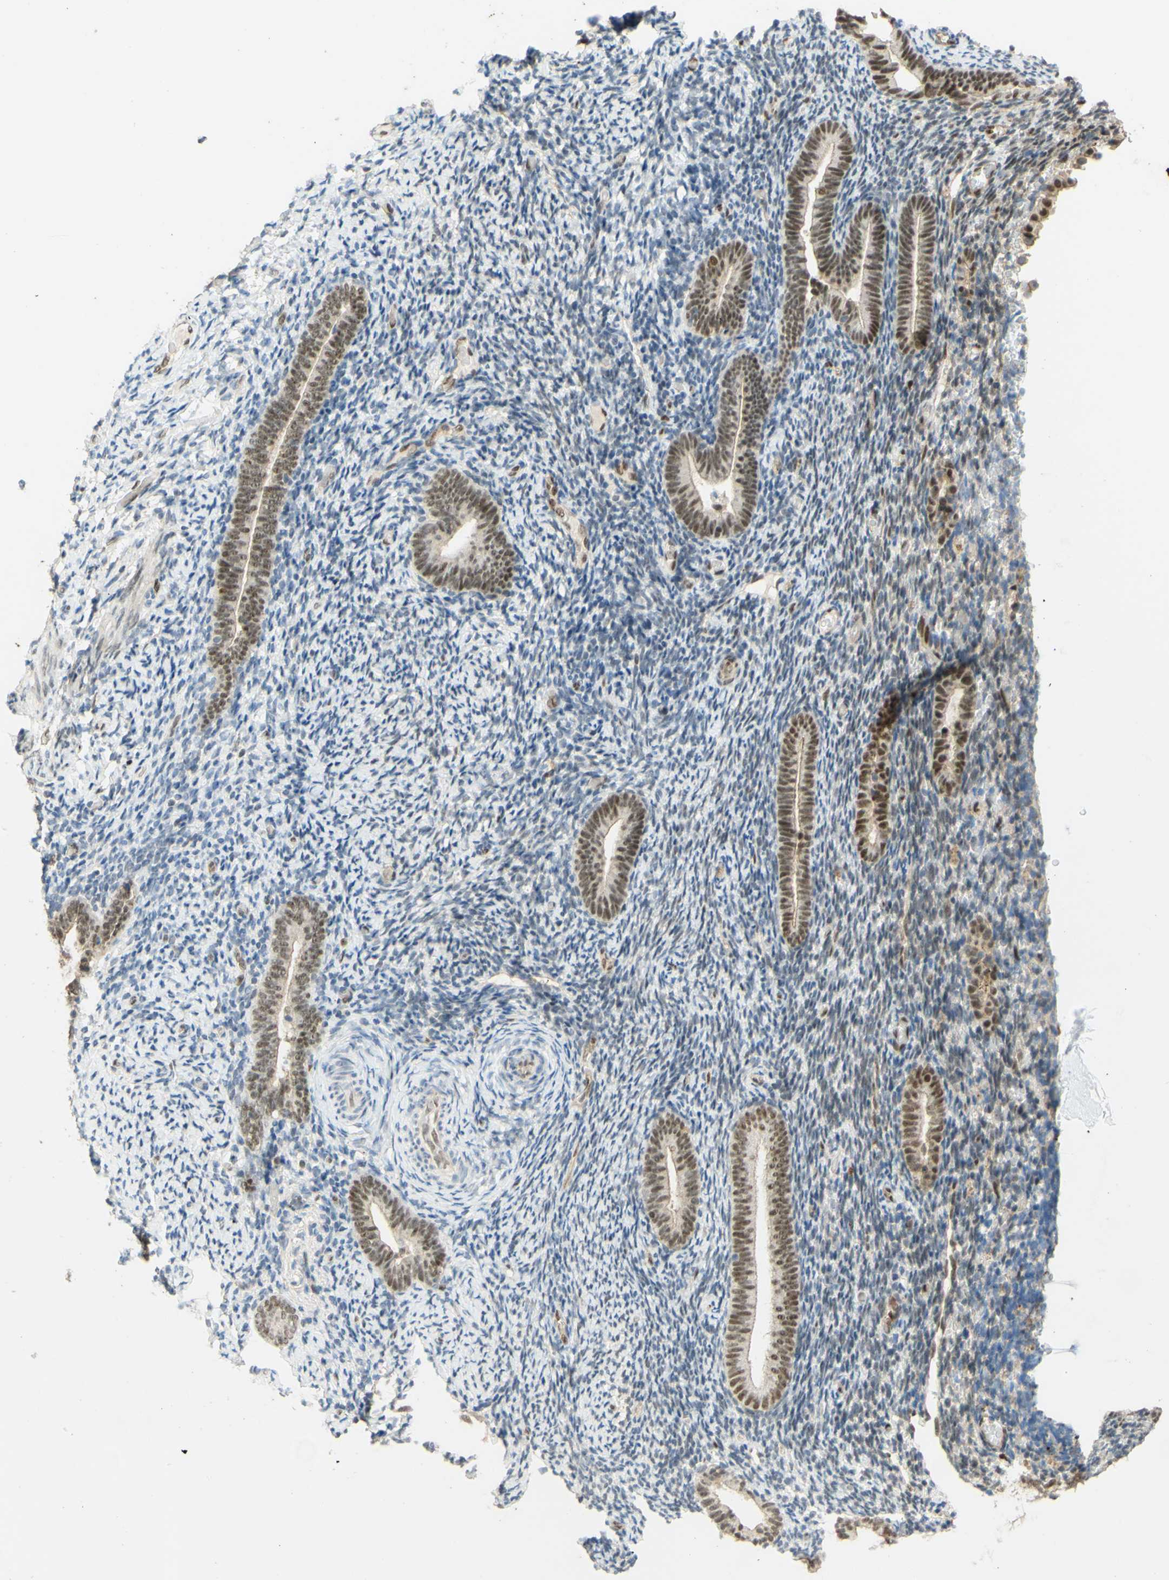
{"staining": {"intensity": "weak", "quantity": "<25%", "location": "nuclear"}, "tissue": "endometrium", "cell_type": "Cells in endometrial stroma", "image_type": "normal", "snomed": [{"axis": "morphology", "description": "Normal tissue, NOS"}, {"axis": "topography", "description": "Endometrium"}], "caption": "Histopathology image shows no significant protein expression in cells in endometrial stroma of unremarkable endometrium.", "gene": "POLB", "patient": {"sex": "female", "age": 51}}